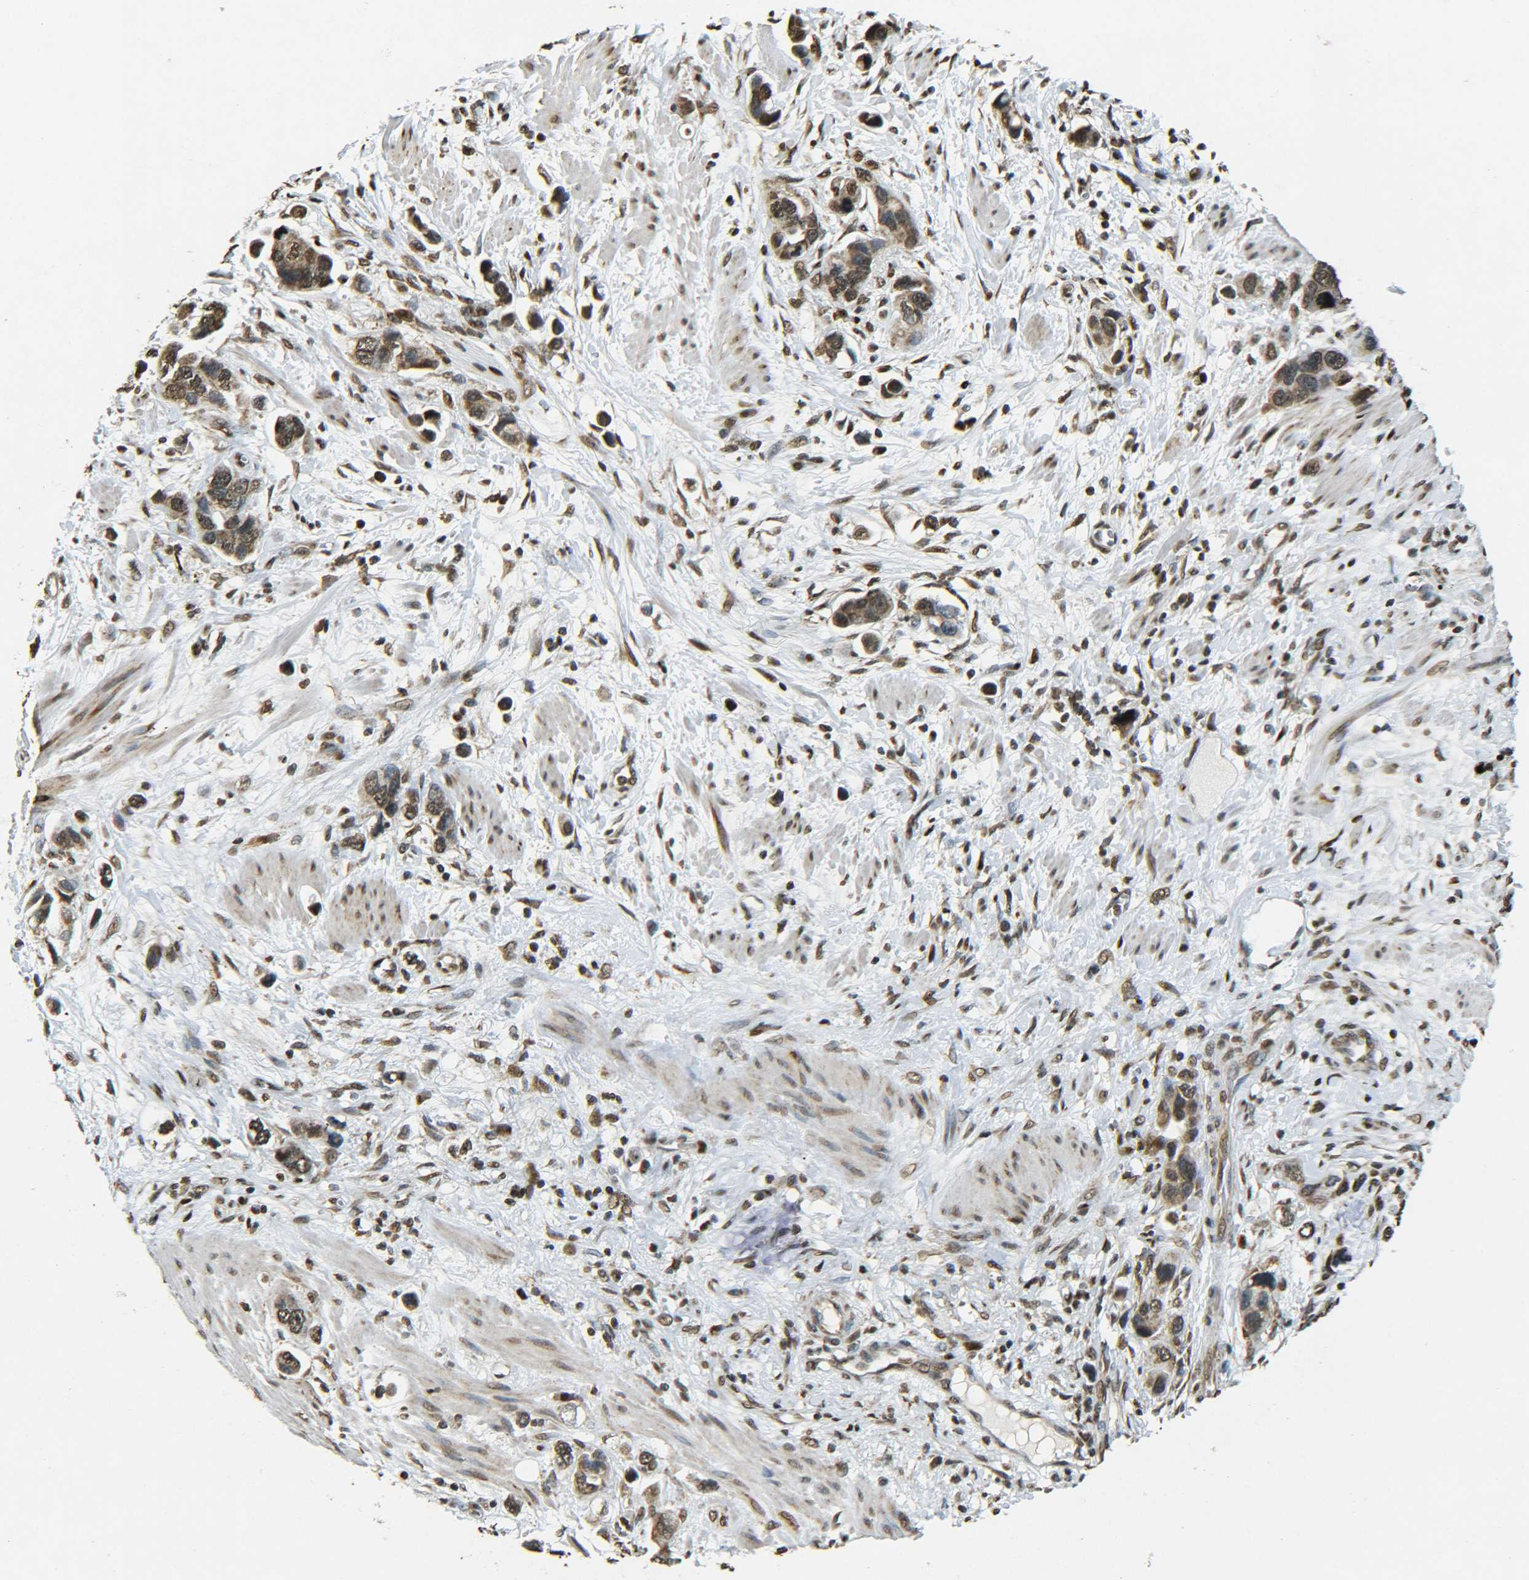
{"staining": {"intensity": "moderate", "quantity": ">75%", "location": "cytoplasmic/membranous,nuclear"}, "tissue": "stomach cancer", "cell_type": "Tumor cells", "image_type": "cancer", "snomed": [{"axis": "morphology", "description": "Adenocarcinoma, NOS"}, {"axis": "topography", "description": "Stomach, lower"}], "caption": "Immunohistochemistry photomicrograph of neoplastic tissue: stomach cancer stained using immunohistochemistry (IHC) exhibits medium levels of moderate protein expression localized specifically in the cytoplasmic/membranous and nuclear of tumor cells, appearing as a cytoplasmic/membranous and nuclear brown color.", "gene": "NEUROG2", "patient": {"sex": "female", "age": 93}}